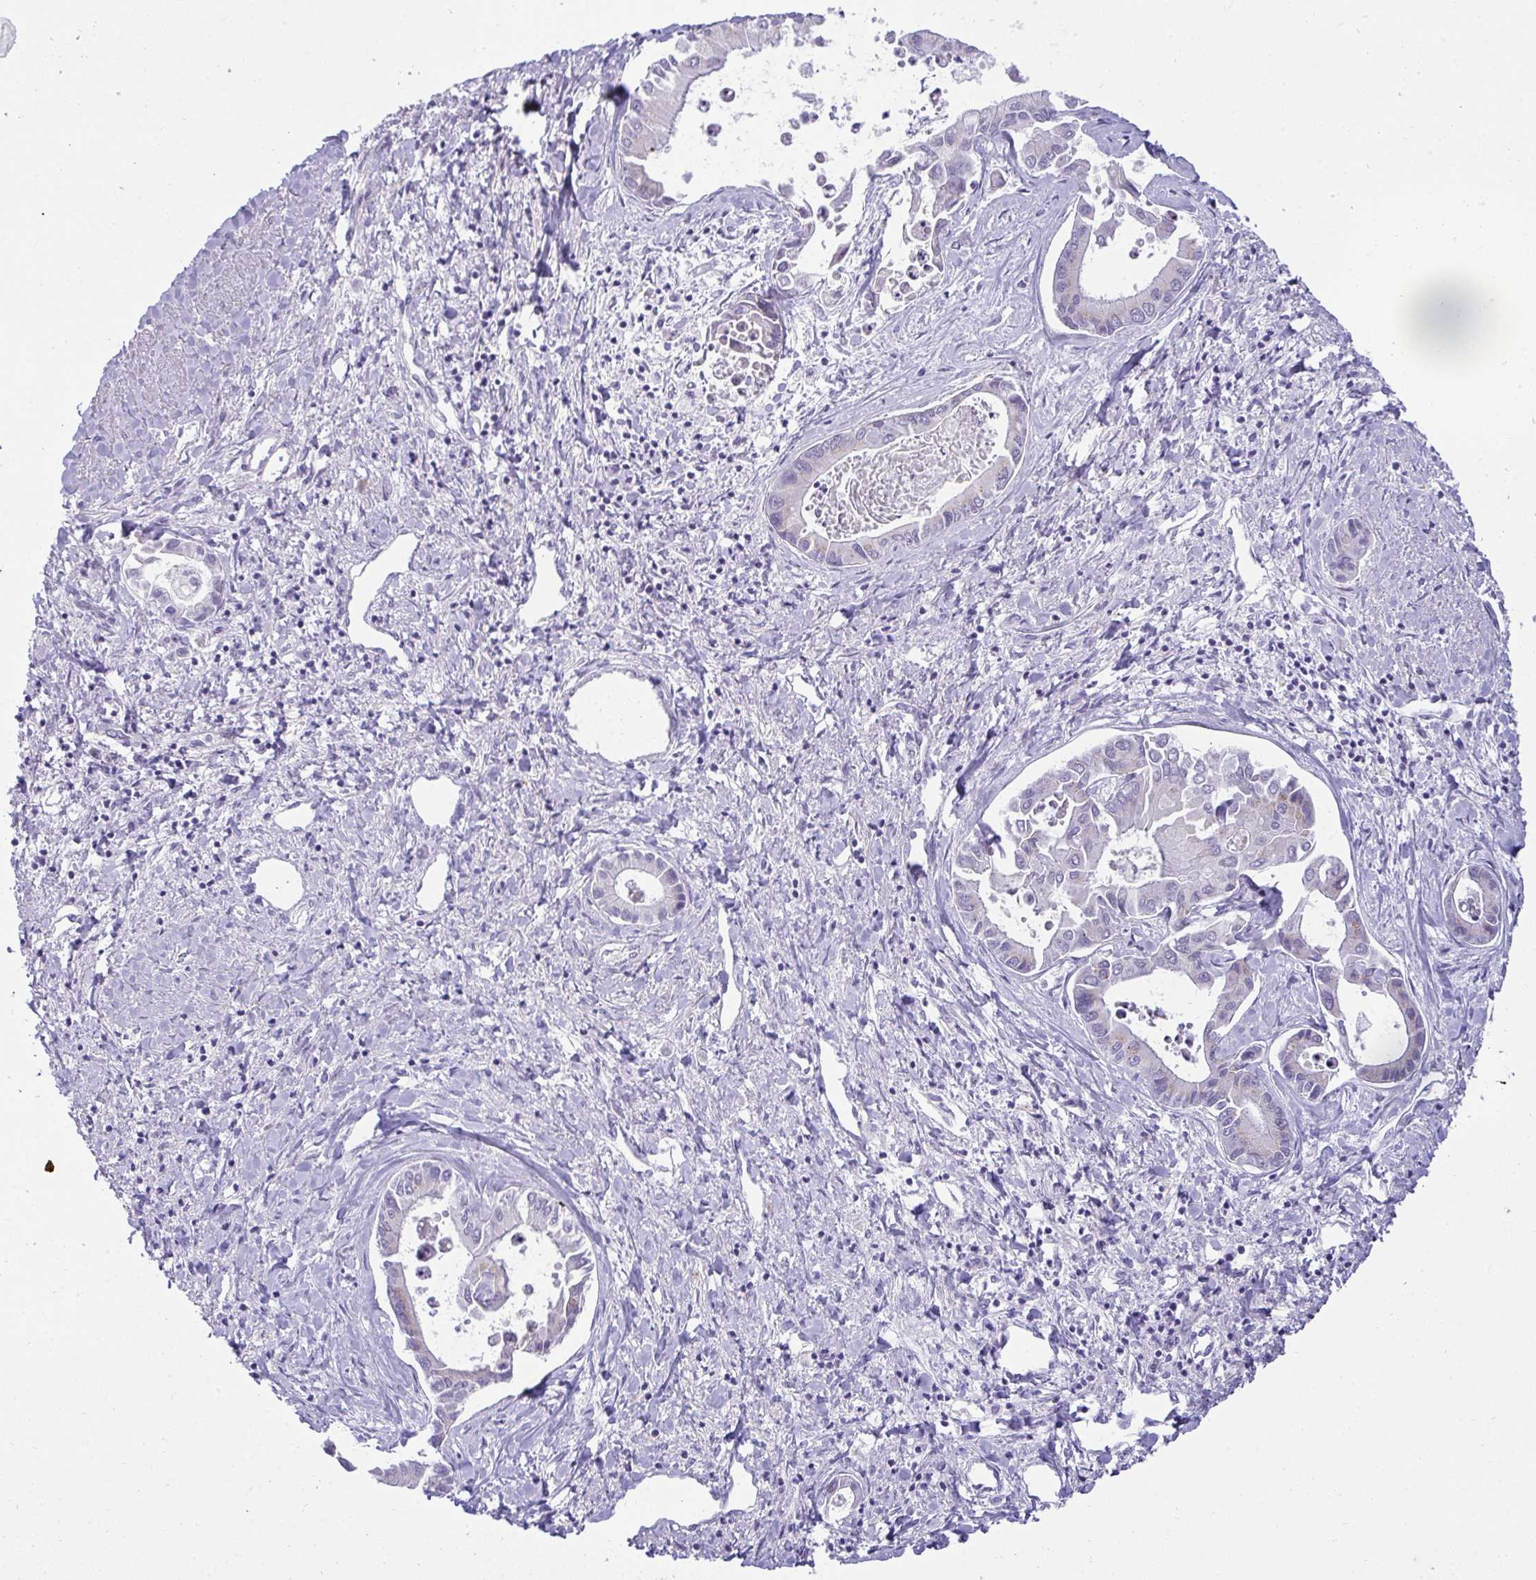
{"staining": {"intensity": "negative", "quantity": "none", "location": "none"}, "tissue": "liver cancer", "cell_type": "Tumor cells", "image_type": "cancer", "snomed": [{"axis": "morphology", "description": "Cholangiocarcinoma"}, {"axis": "topography", "description": "Liver"}], "caption": "Immunohistochemical staining of human cholangiocarcinoma (liver) shows no significant staining in tumor cells. (Immunohistochemistry (ihc), brightfield microscopy, high magnification).", "gene": "AK5", "patient": {"sex": "male", "age": 66}}